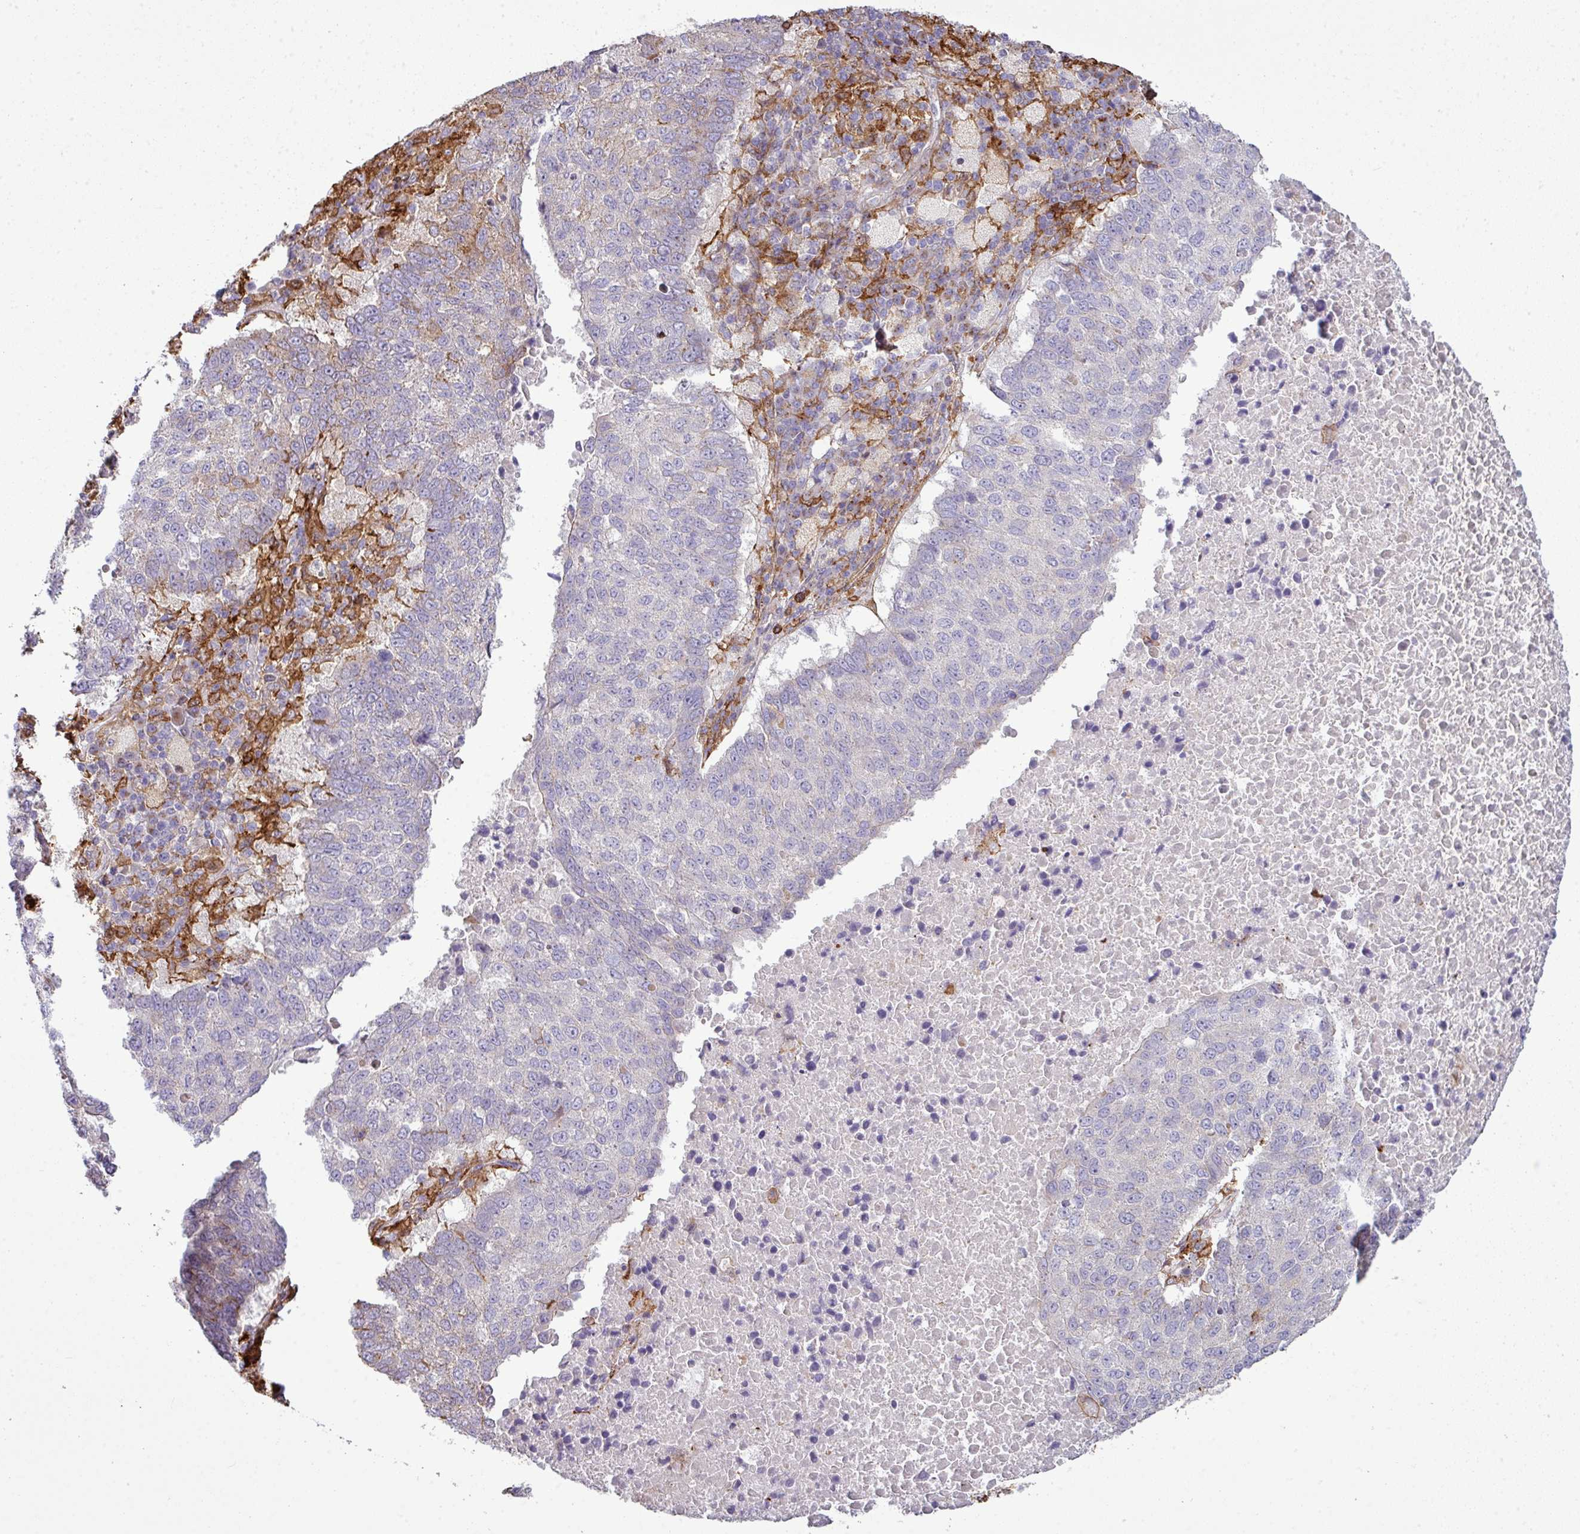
{"staining": {"intensity": "weak", "quantity": "<25%", "location": "cytoplasmic/membranous"}, "tissue": "lung cancer", "cell_type": "Tumor cells", "image_type": "cancer", "snomed": [{"axis": "morphology", "description": "Squamous cell carcinoma, NOS"}, {"axis": "topography", "description": "Lung"}], "caption": "Protein analysis of lung cancer exhibits no significant staining in tumor cells.", "gene": "COL8A1", "patient": {"sex": "male", "age": 73}}